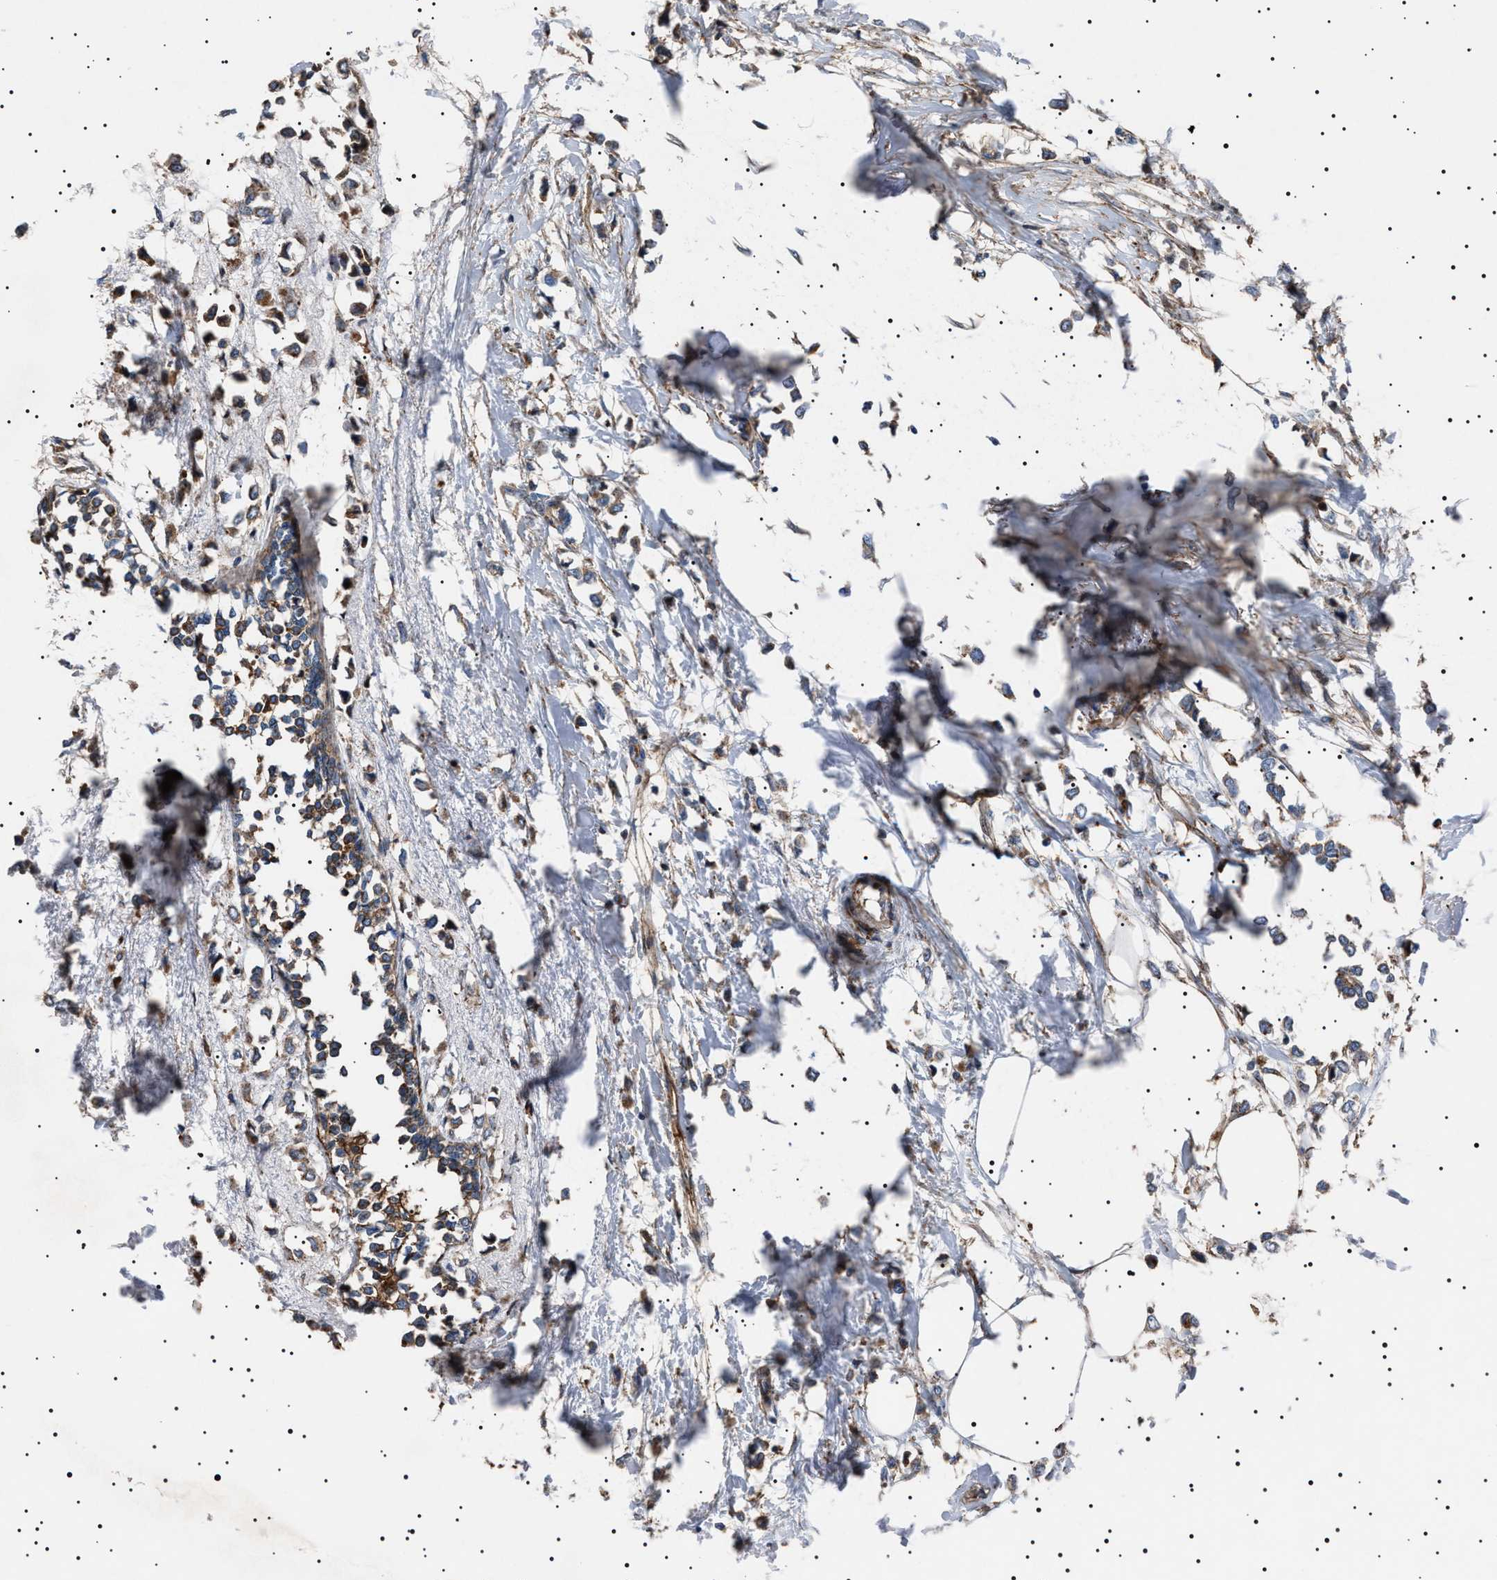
{"staining": {"intensity": "weak", "quantity": "<25%", "location": "cytoplasmic/membranous"}, "tissue": "breast cancer", "cell_type": "Tumor cells", "image_type": "cancer", "snomed": [{"axis": "morphology", "description": "Lobular carcinoma"}, {"axis": "topography", "description": "Breast"}], "caption": "This is an IHC photomicrograph of breast cancer. There is no expression in tumor cells.", "gene": "NEU1", "patient": {"sex": "female", "age": 51}}